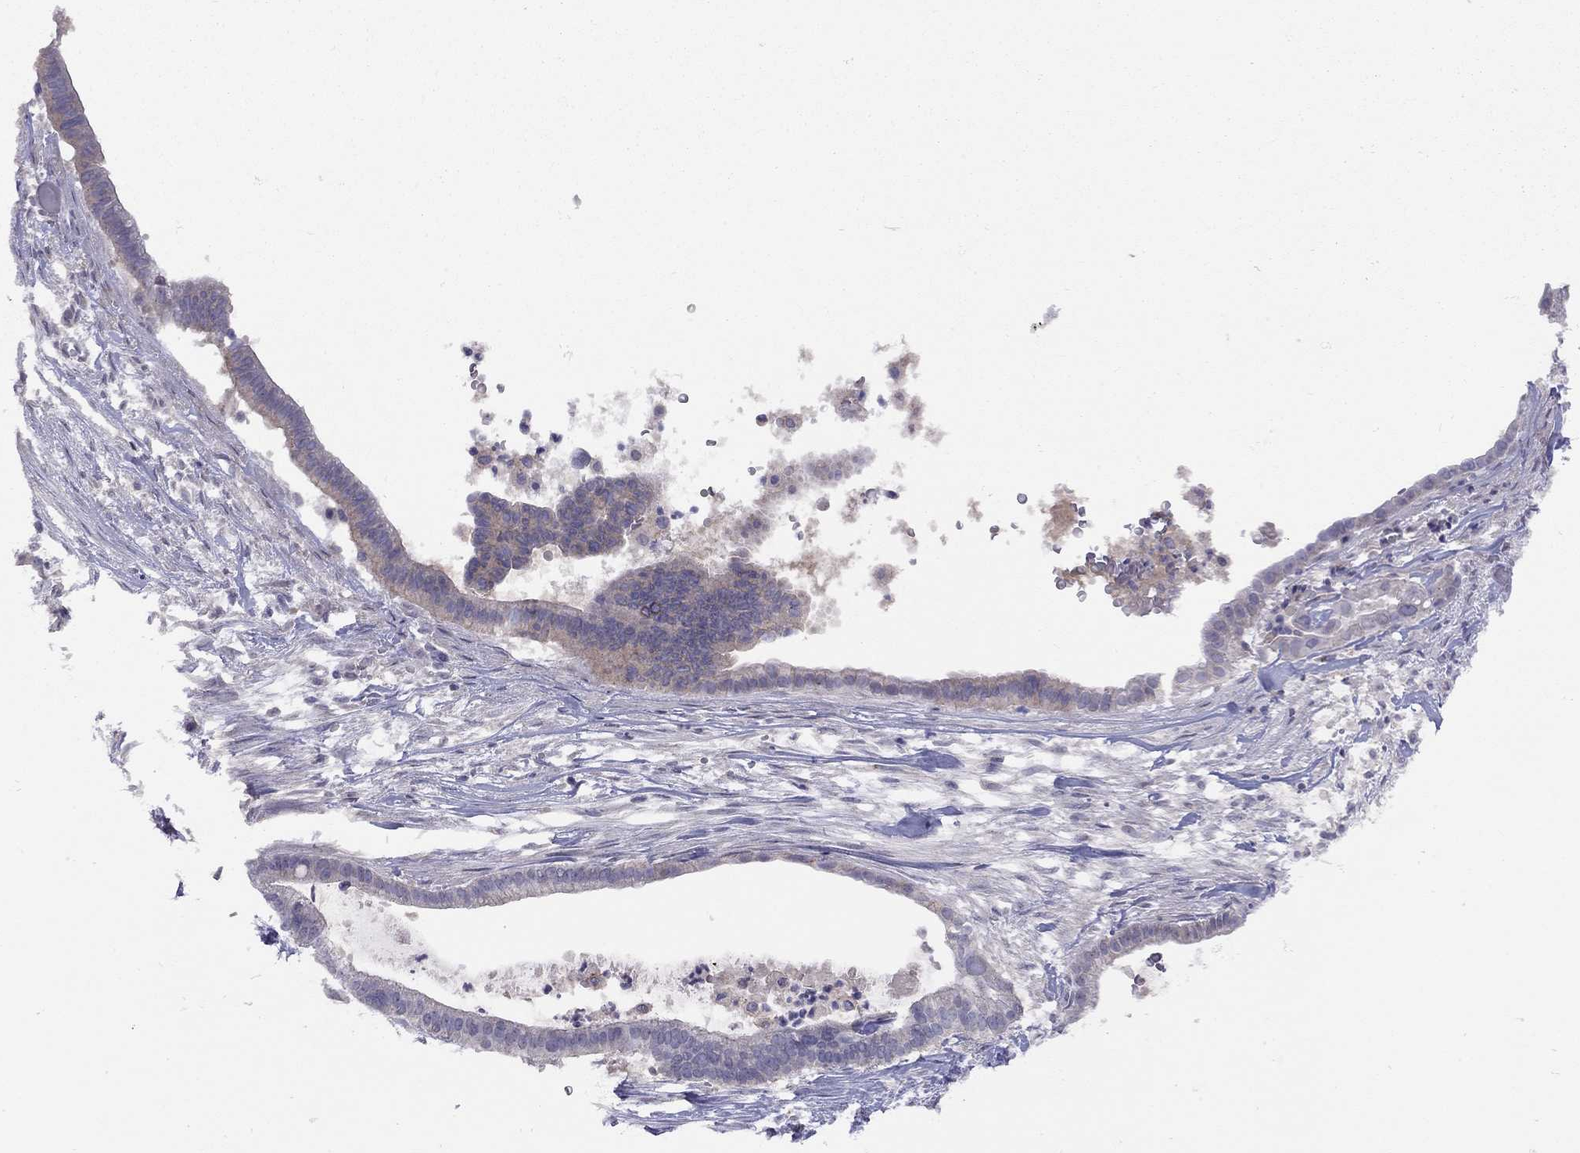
{"staining": {"intensity": "weak", "quantity": ">75%", "location": "cytoplasmic/membranous"}, "tissue": "pancreatic cancer", "cell_type": "Tumor cells", "image_type": "cancer", "snomed": [{"axis": "morphology", "description": "Adenocarcinoma, NOS"}, {"axis": "topography", "description": "Pancreas"}], "caption": "This histopathology image displays pancreatic adenocarcinoma stained with immunohistochemistry to label a protein in brown. The cytoplasmic/membranous of tumor cells show weak positivity for the protein. Nuclei are counter-stained blue.", "gene": "RTP5", "patient": {"sex": "male", "age": 61}}